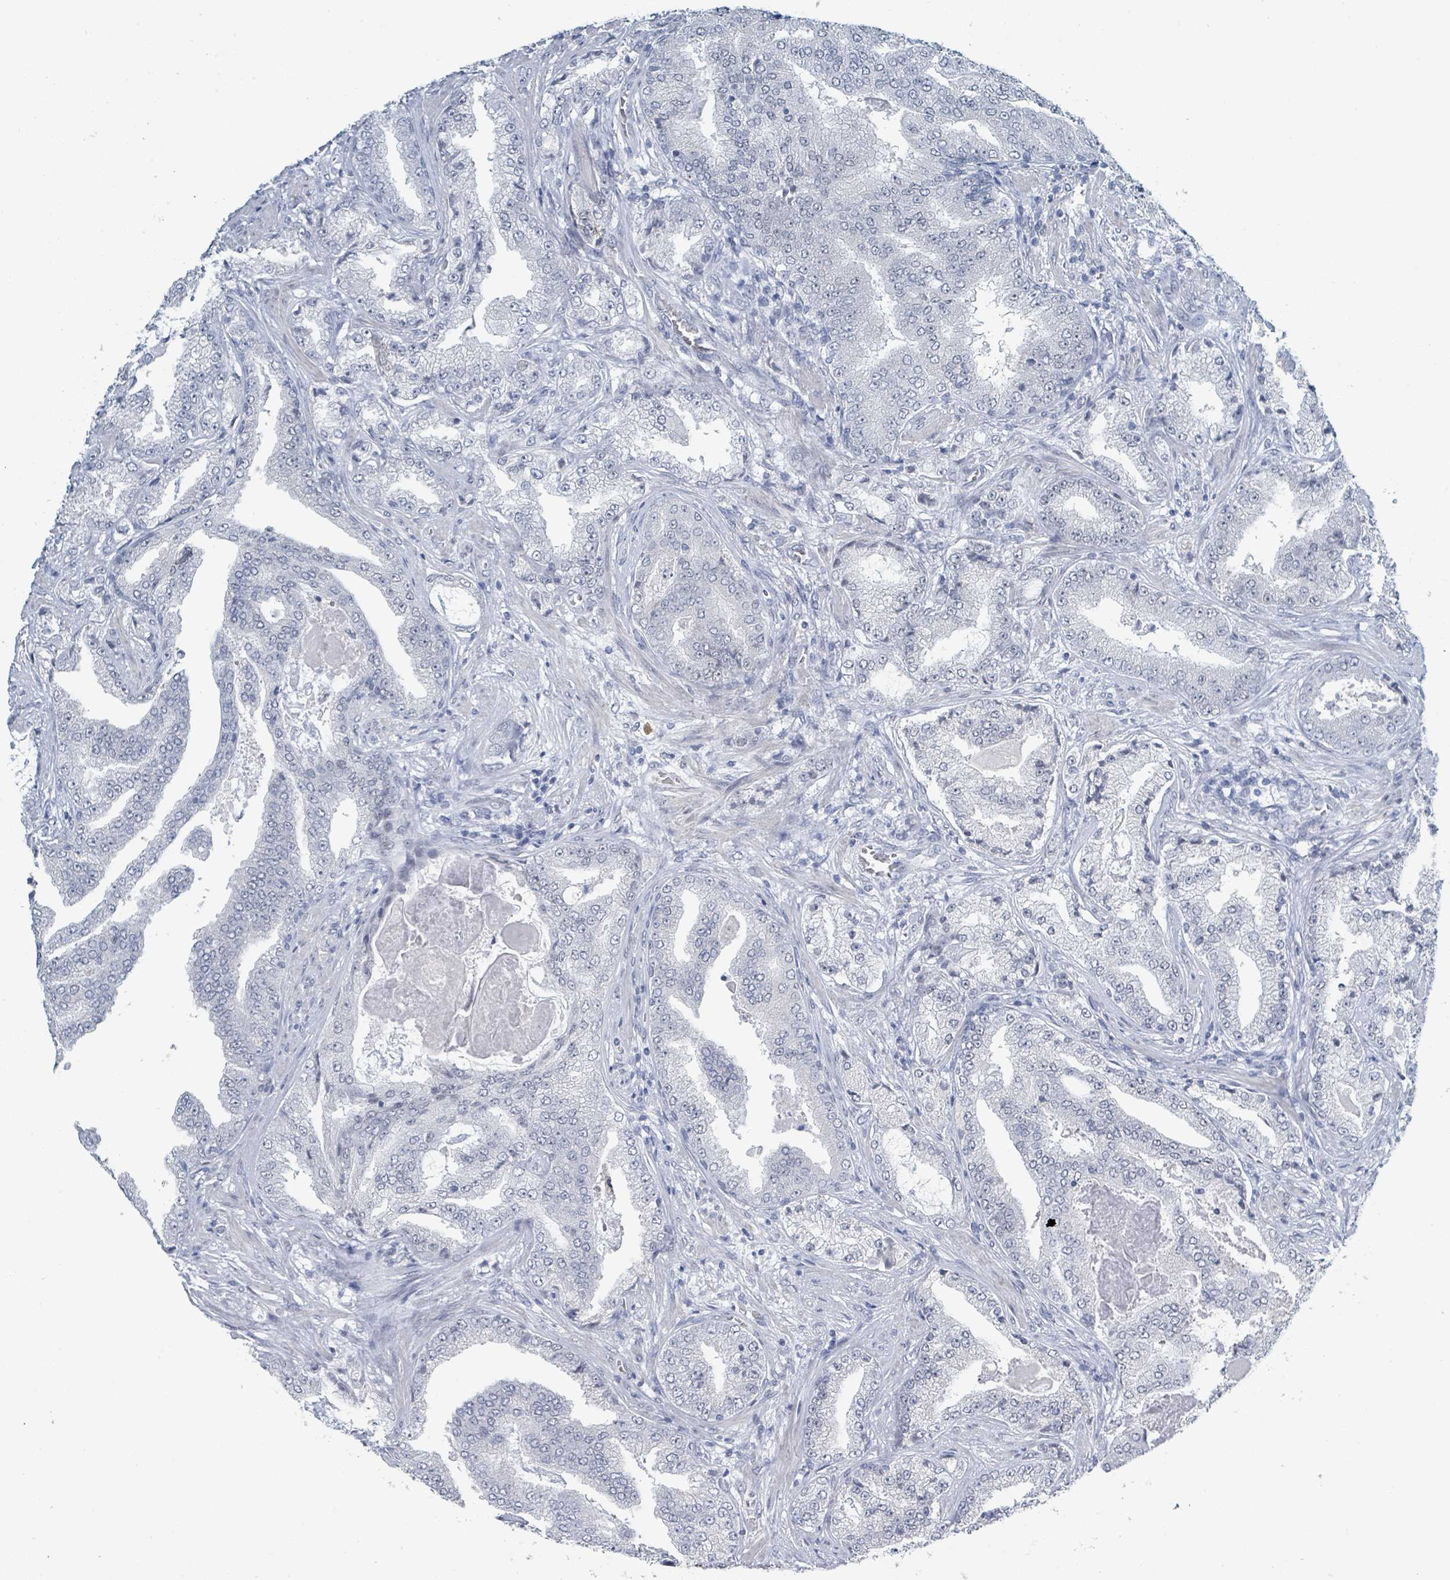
{"staining": {"intensity": "negative", "quantity": "none", "location": "none"}, "tissue": "prostate cancer", "cell_type": "Tumor cells", "image_type": "cancer", "snomed": [{"axis": "morphology", "description": "Adenocarcinoma, High grade"}, {"axis": "topography", "description": "Prostate"}], "caption": "A high-resolution histopathology image shows immunohistochemistry (IHC) staining of high-grade adenocarcinoma (prostate), which displays no significant expression in tumor cells. The staining was performed using DAB (3,3'-diaminobenzidine) to visualize the protein expression in brown, while the nuclei were stained in blue with hematoxylin (Magnification: 20x).", "gene": "EHMT2", "patient": {"sex": "male", "age": 68}}